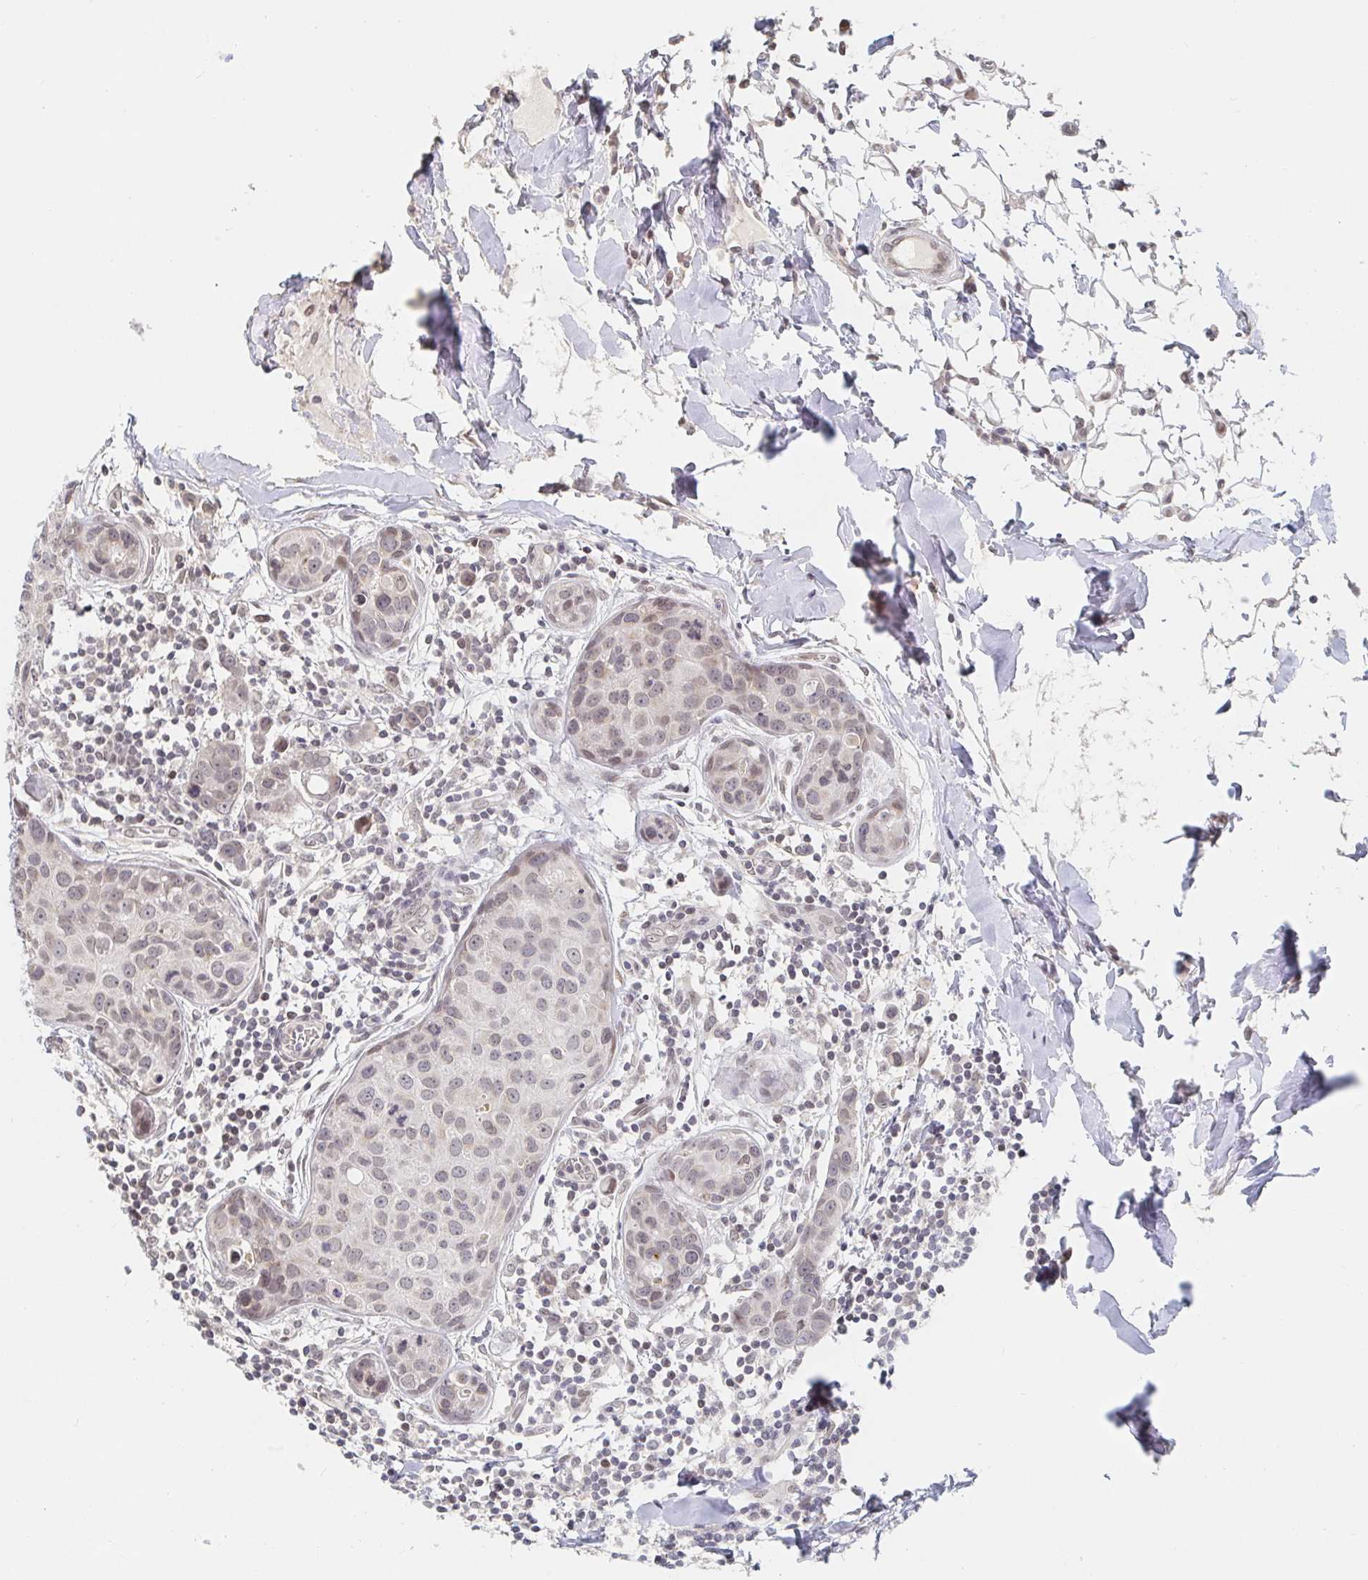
{"staining": {"intensity": "weak", "quantity": "25%-75%", "location": "nuclear"}, "tissue": "breast cancer", "cell_type": "Tumor cells", "image_type": "cancer", "snomed": [{"axis": "morphology", "description": "Duct carcinoma"}, {"axis": "topography", "description": "Breast"}], "caption": "A brown stain highlights weak nuclear staining of a protein in human breast cancer (infiltrating ductal carcinoma) tumor cells.", "gene": "CHD2", "patient": {"sex": "female", "age": 24}}